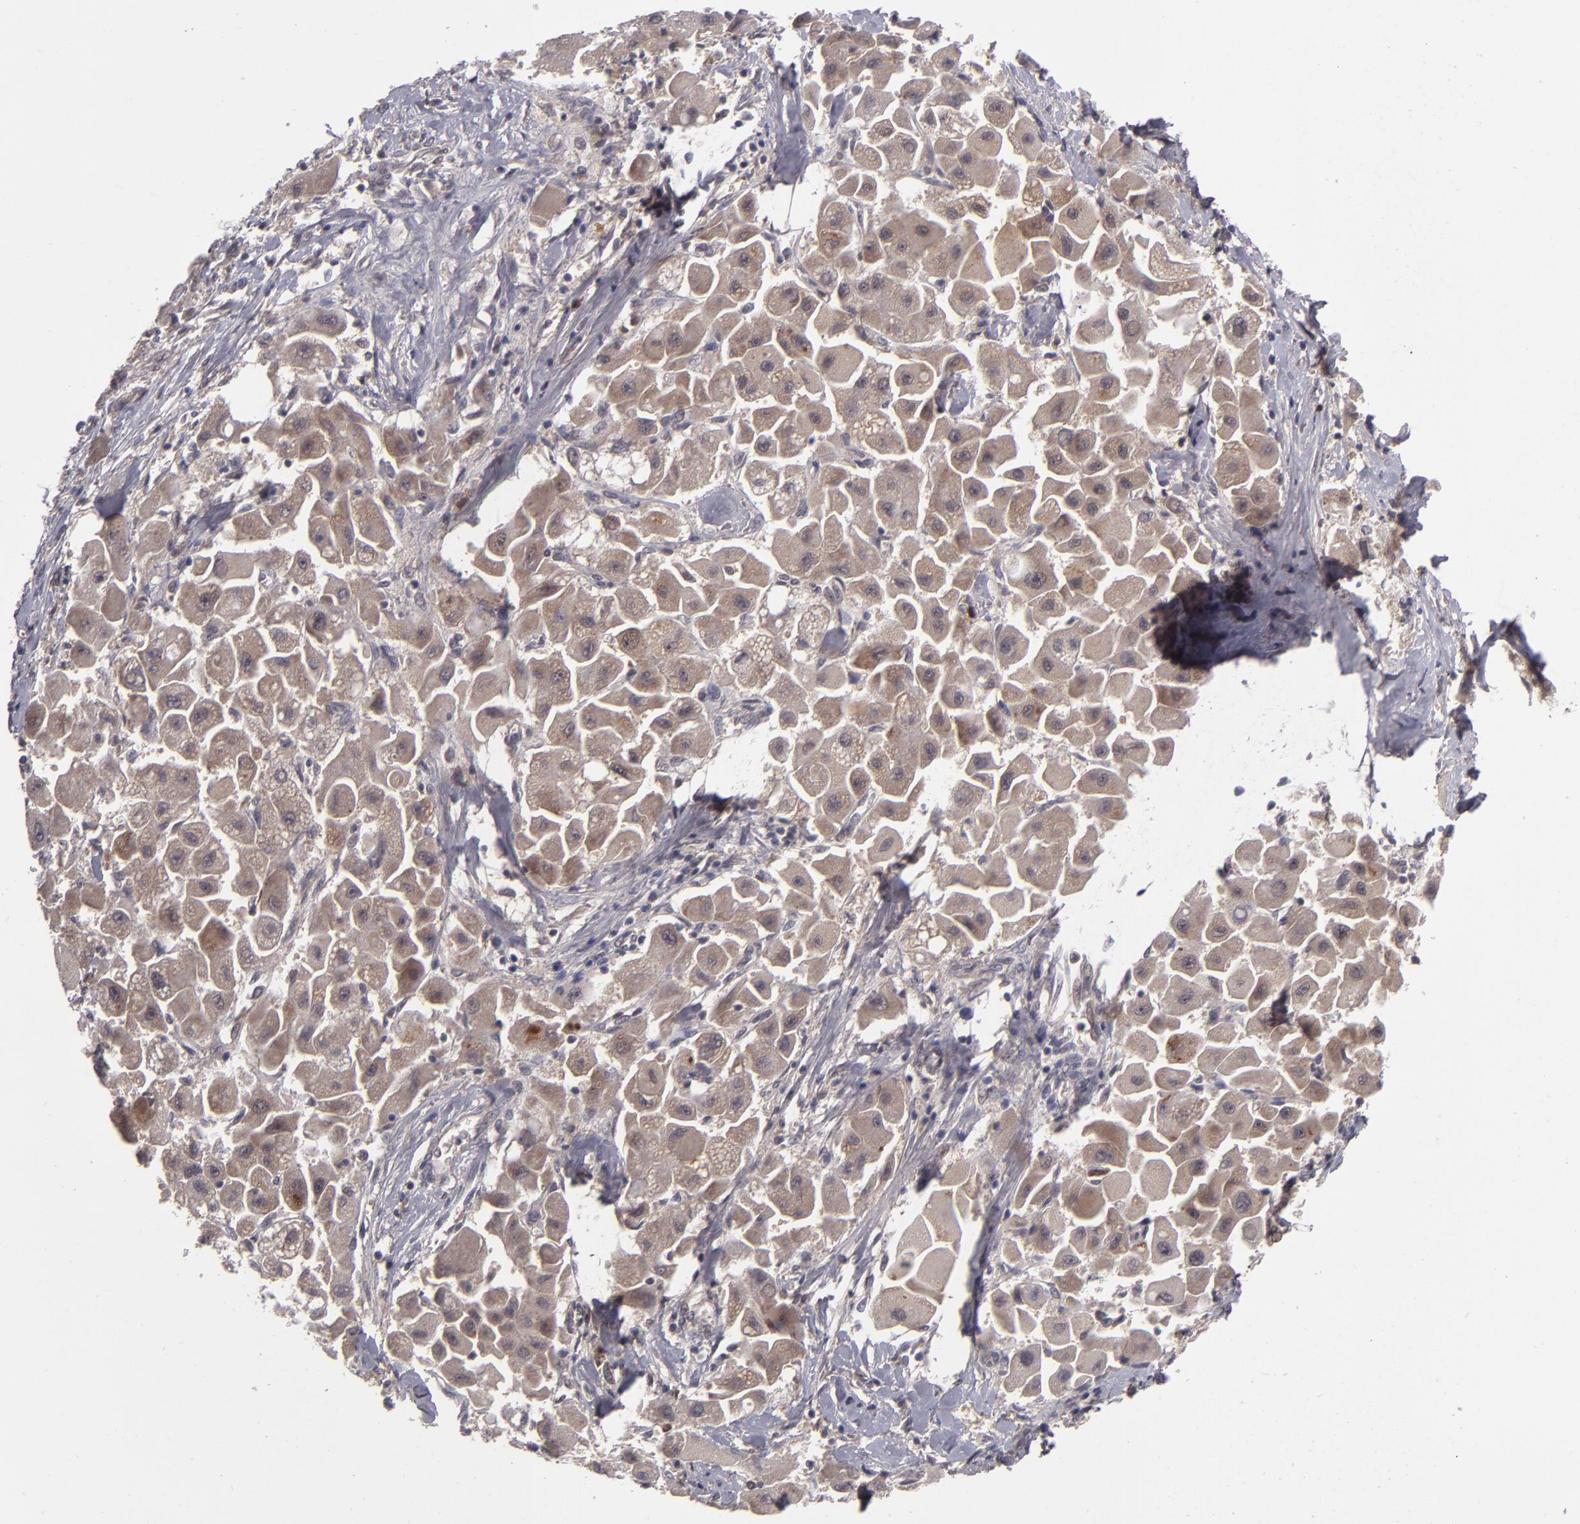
{"staining": {"intensity": "moderate", "quantity": ">75%", "location": "cytoplasmic/membranous"}, "tissue": "liver cancer", "cell_type": "Tumor cells", "image_type": "cancer", "snomed": [{"axis": "morphology", "description": "Carcinoma, Hepatocellular, NOS"}, {"axis": "topography", "description": "Liver"}], "caption": "Liver hepatocellular carcinoma was stained to show a protein in brown. There is medium levels of moderate cytoplasmic/membranous expression in about >75% of tumor cells. (DAB = brown stain, brightfield microscopy at high magnification).", "gene": "TYMS", "patient": {"sex": "male", "age": 24}}